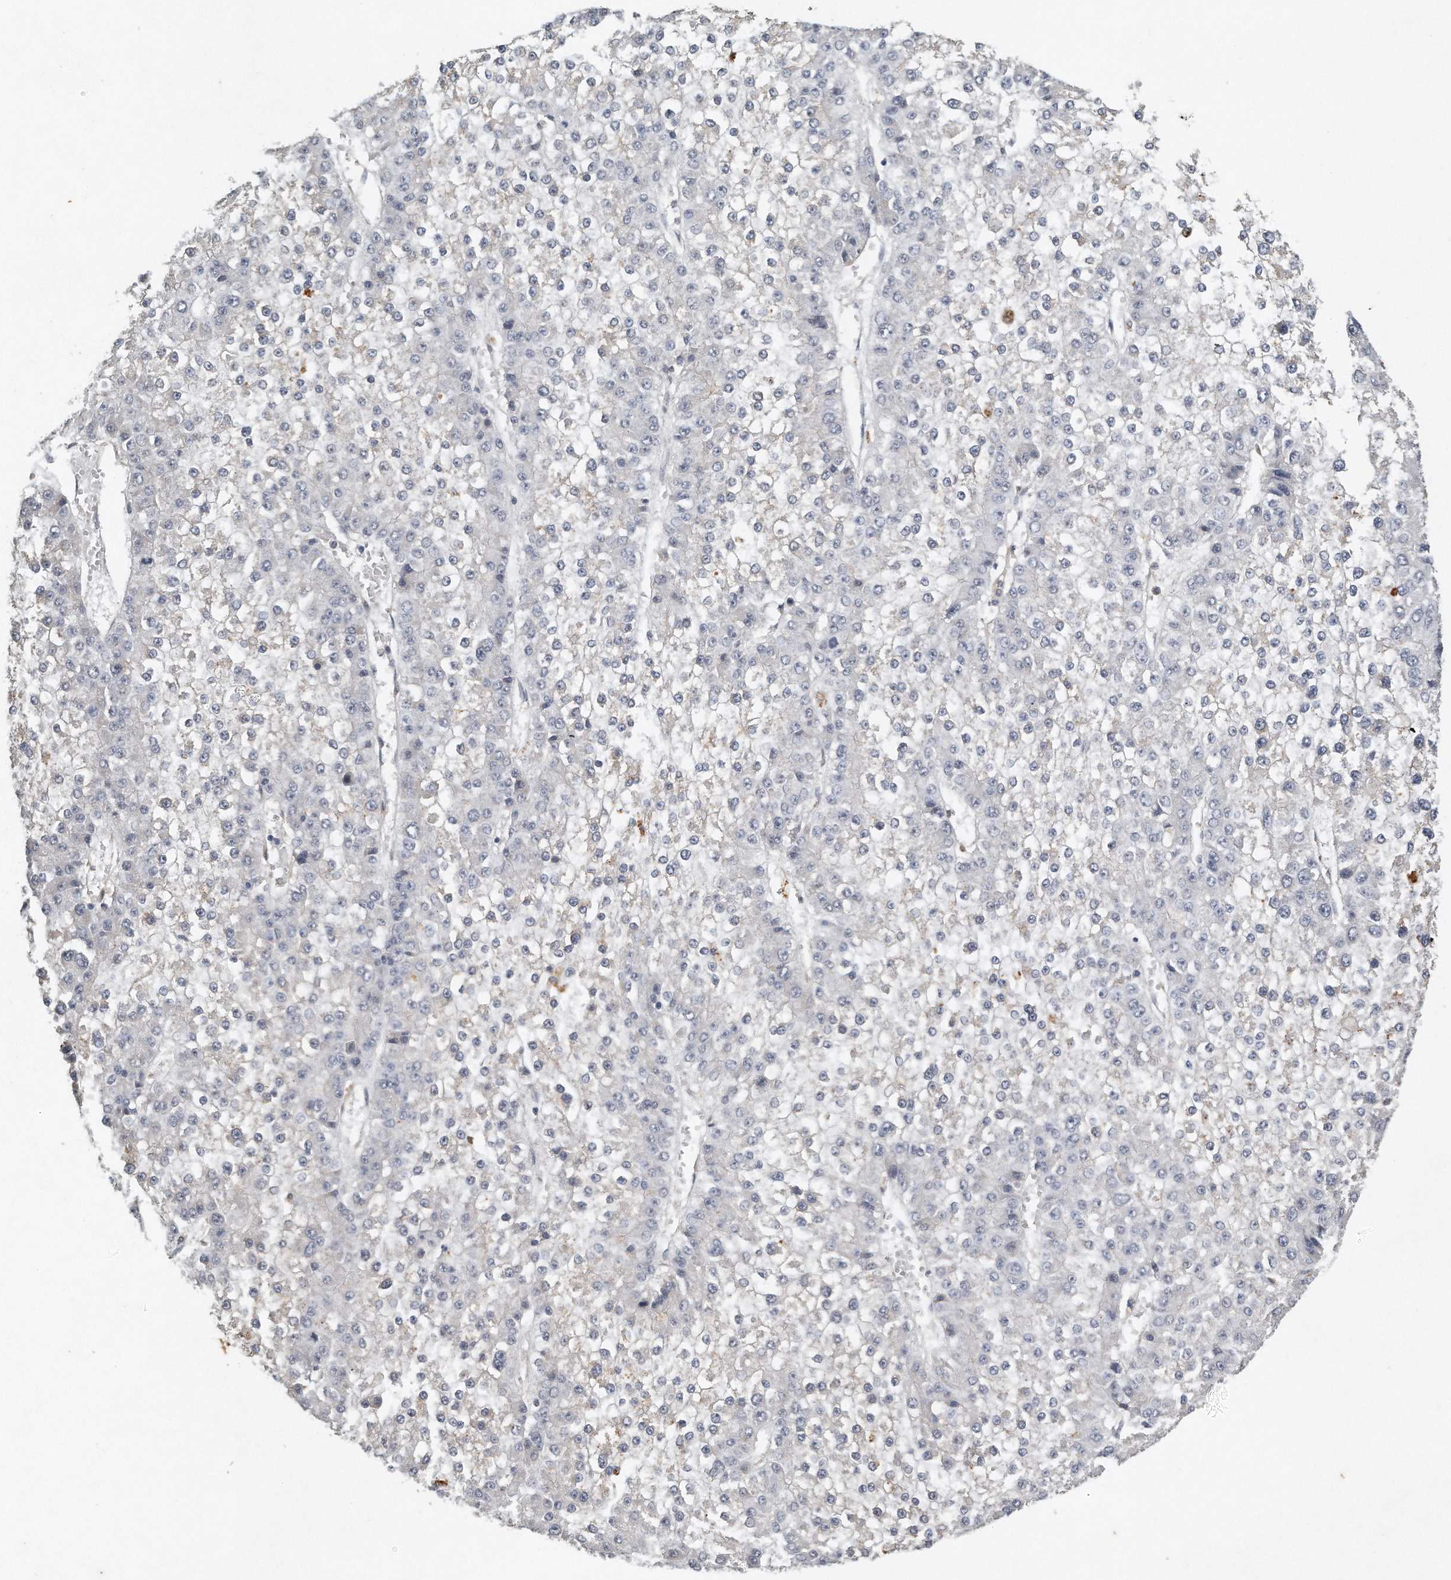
{"staining": {"intensity": "negative", "quantity": "none", "location": "none"}, "tissue": "liver cancer", "cell_type": "Tumor cells", "image_type": "cancer", "snomed": [{"axis": "morphology", "description": "Carcinoma, Hepatocellular, NOS"}, {"axis": "topography", "description": "Liver"}], "caption": "Immunohistochemical staining of hepatocellular carcinoma (liver) reveals no significant expression in tumor cells. (Stains: DAB (3,3'-diaminobenzidine) IHC with hematoxylin counter stain, Microscopy: brightfield microscopy at high magnification).", "gene": "CAMK1", "patient": {"sex": "female", "age": 73}}